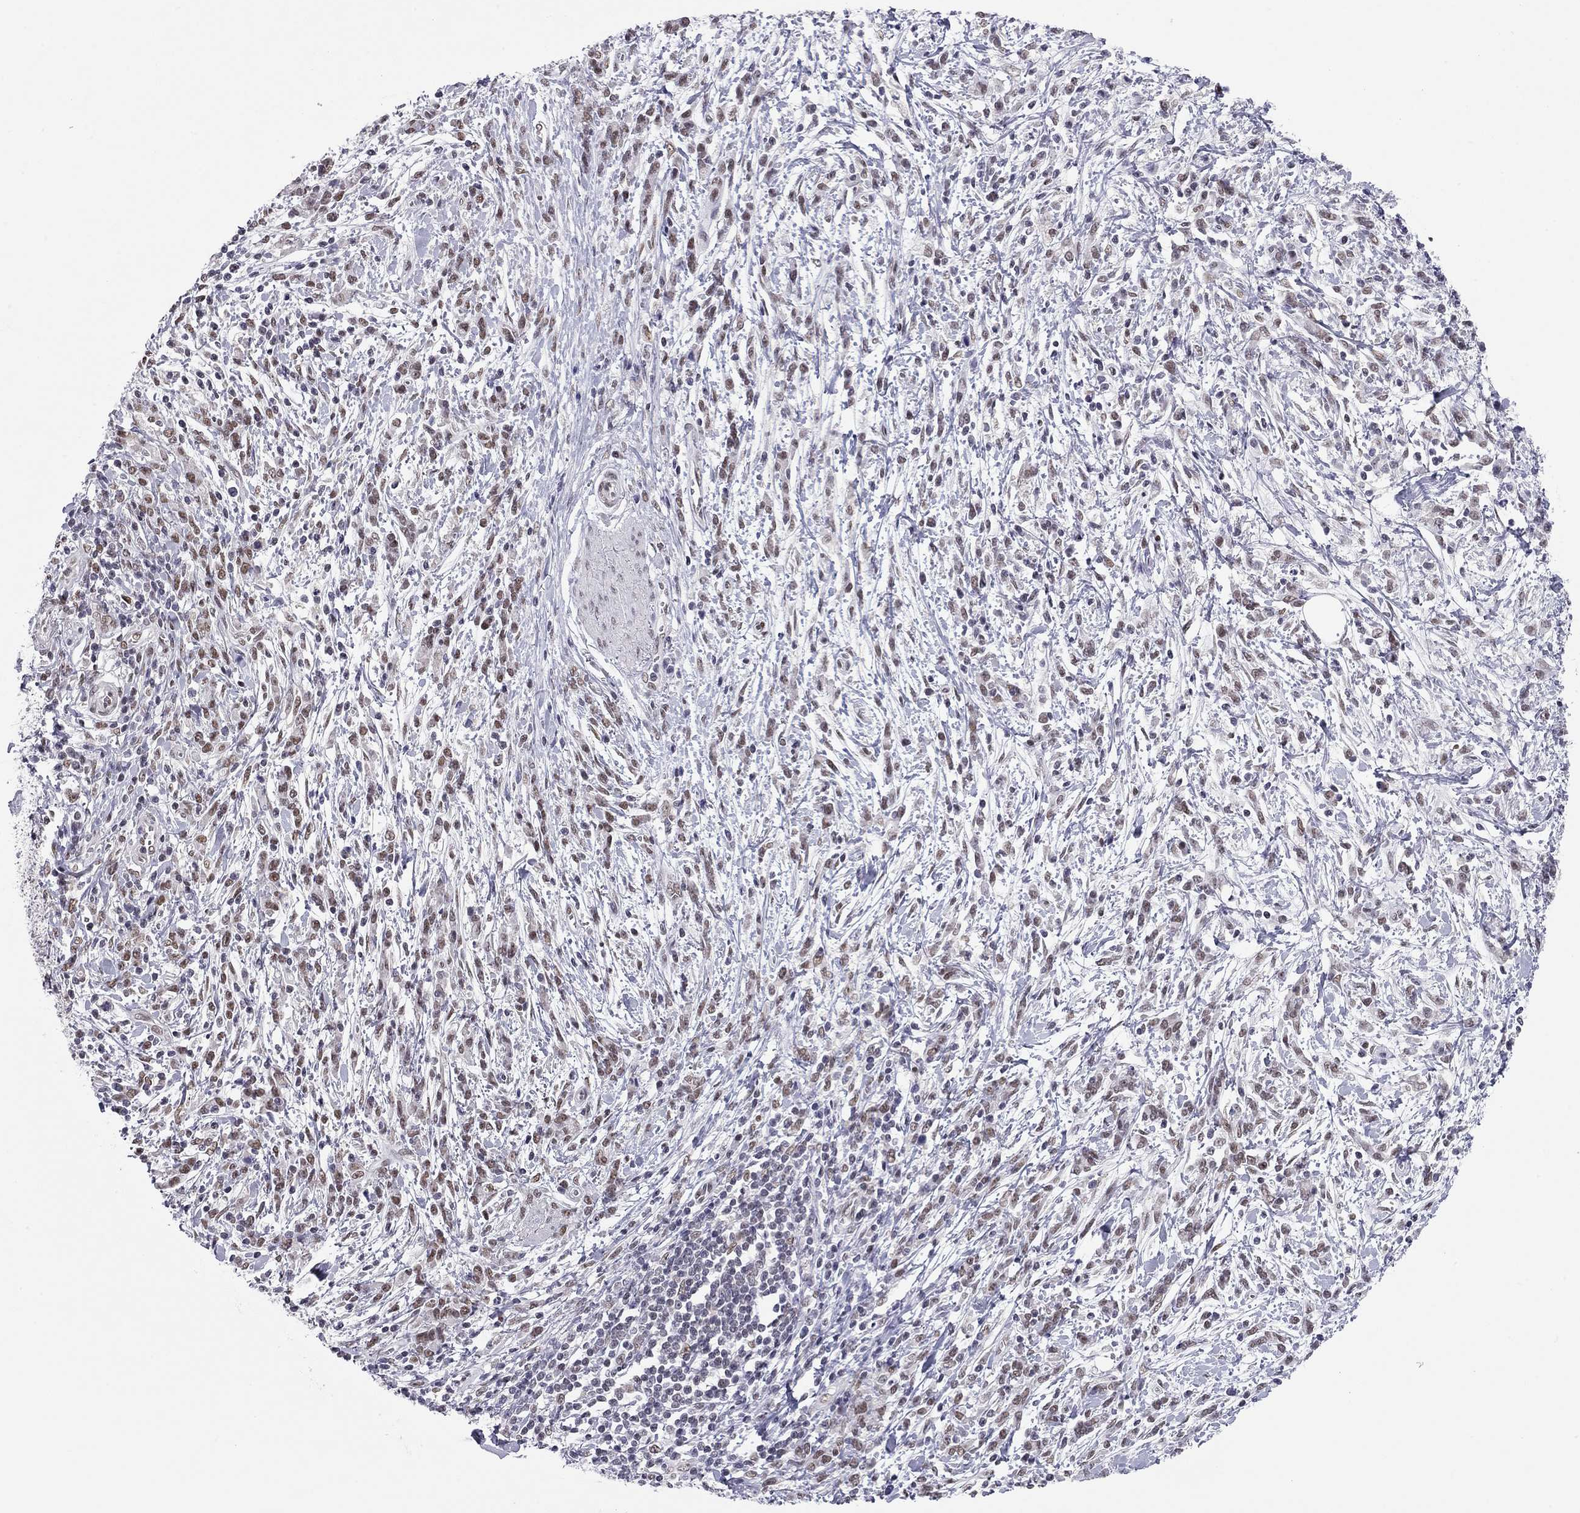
{"staining": {"intensity": "moderate", "quantity": ">75%", "location": "nuclear"}, "tissue": "stomach cancer", "cell_type": "Tumor cells", "image_type": "cancer", "snomed": [{"axis": "morphology", "description": "Adenocarcinoma, NOS"}, {"axis": "topography", "description": "Stomach"}], "caption": "Protein analysis of adenocarcinoma (stomach) tissue reveals moderate nuclear positivity in about >75% of tumor cells. (DAB IHC with brightfield microscopy, high magnification).", "gene": "DOT1L", "patient": {"sex": "female", "age": 57}}